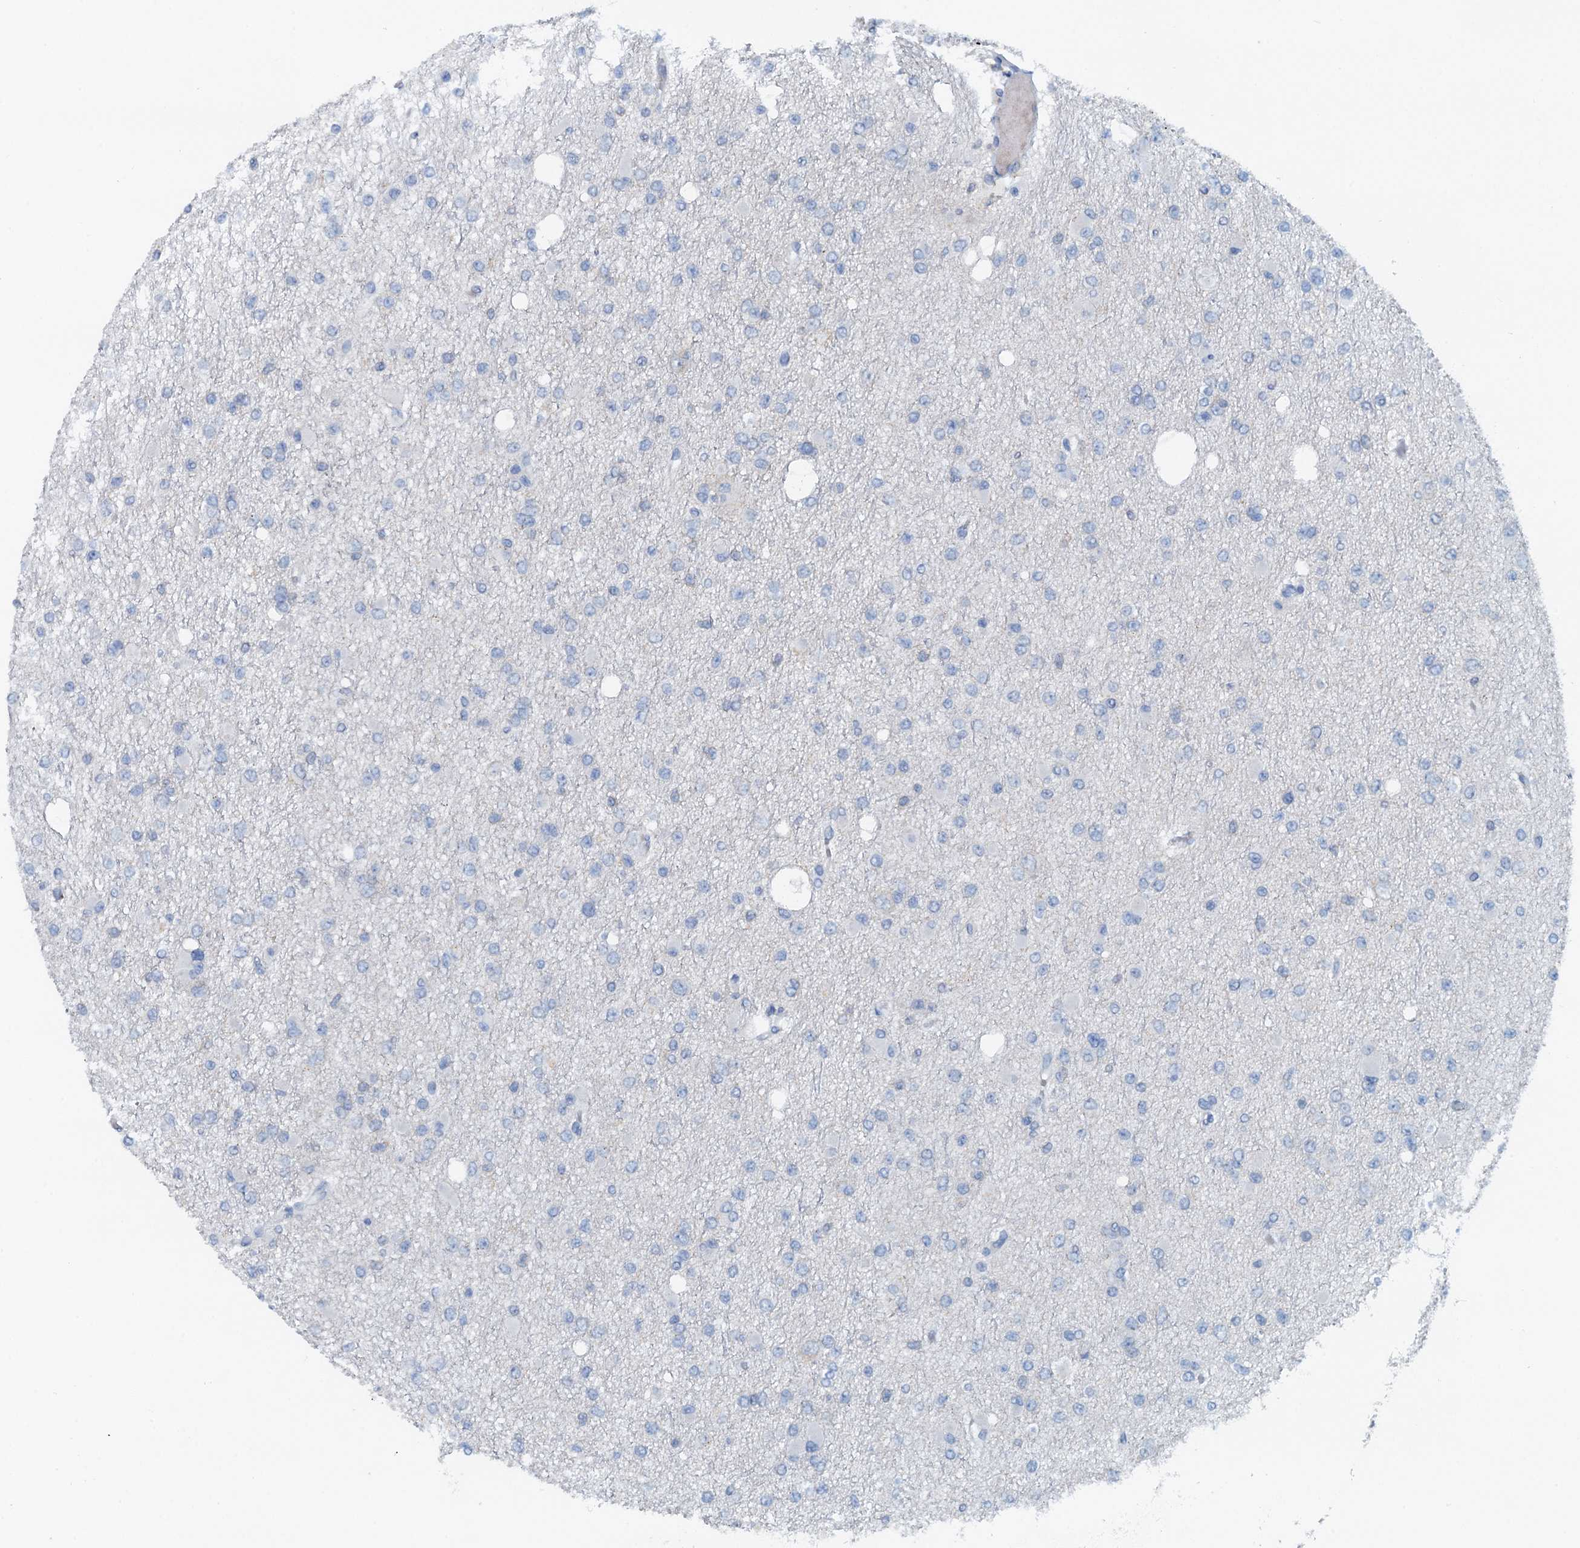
{"staining": {"intensity": "negative", "quantity": "none", "location": "none"}, "tissue": "glioma", "cell_type": "Tumor cells", "image_type": "cancer", "snomed": [{"axis": "morphology", "description": "Glioma, malignant, Low grade"}, {"axis": "topography", "description": "Brain"}], "caption": "Immunohistochemical staining of malignant low-grade glioma reveals no significant positivity in tumor cells.", "gene": "THAP10", "patient": {"sex": "female", "age": 22}}